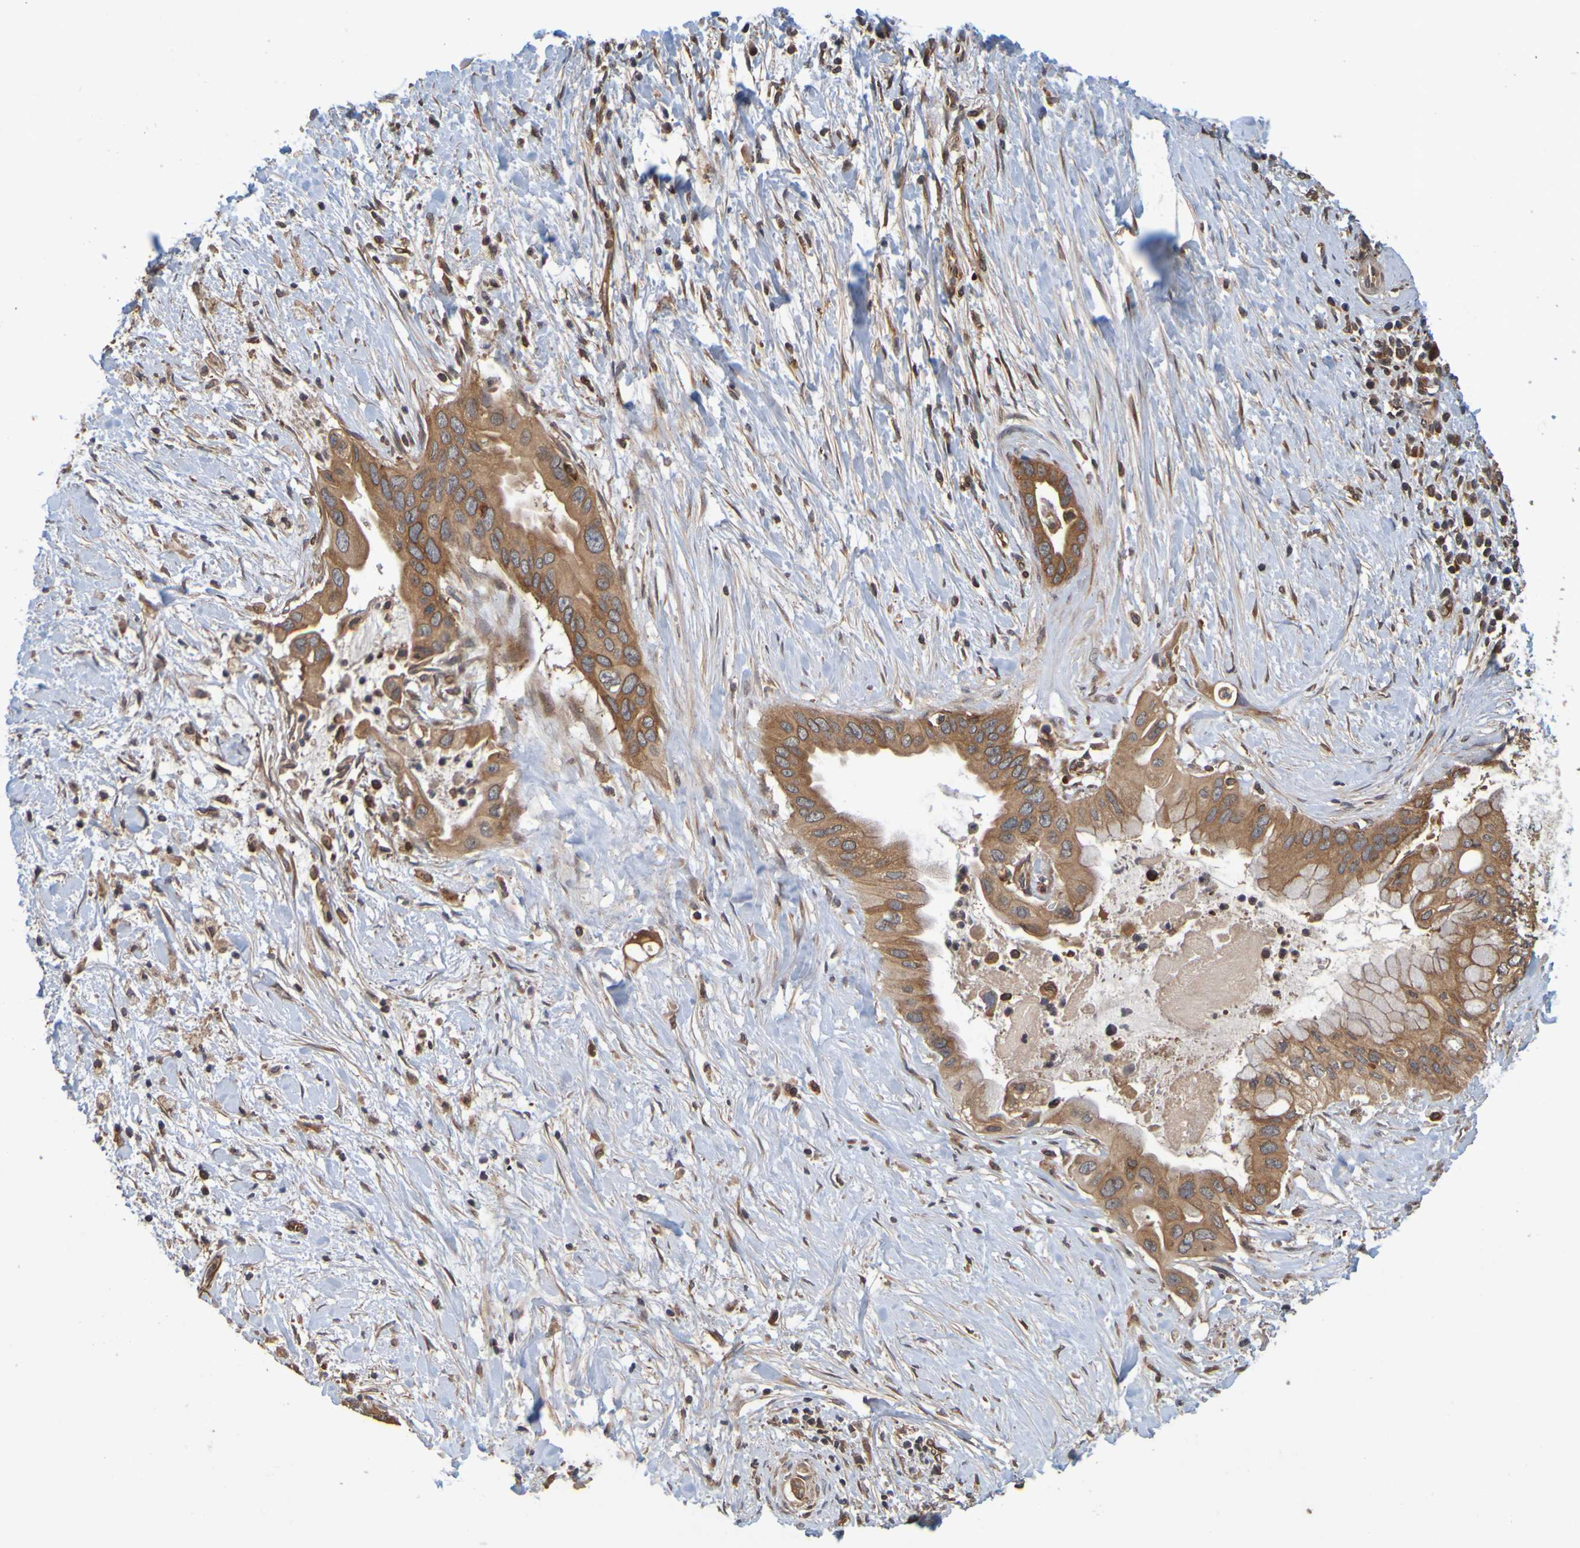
{"staining": {"intensity": "strong", "quantity": ">75%", "location": "cytoplasmic/membranous"}, "tissue": "pancreatic cancer", "cell_type": "Tumor cells", "image_type": "cancer", "snomed": [{"axis": "morphology", "description": "Adenocarcinoma, NOS"}, {"axis": "topography", "description": "Pancreas"}], "caption": "Protein staining demonstrates strong cytoplasmic/membranous staining in approximately >75% of tumor cells in pancreatic cancer.", "gene": "OCRL", "patient": {"sex": "male", "age": 55}}